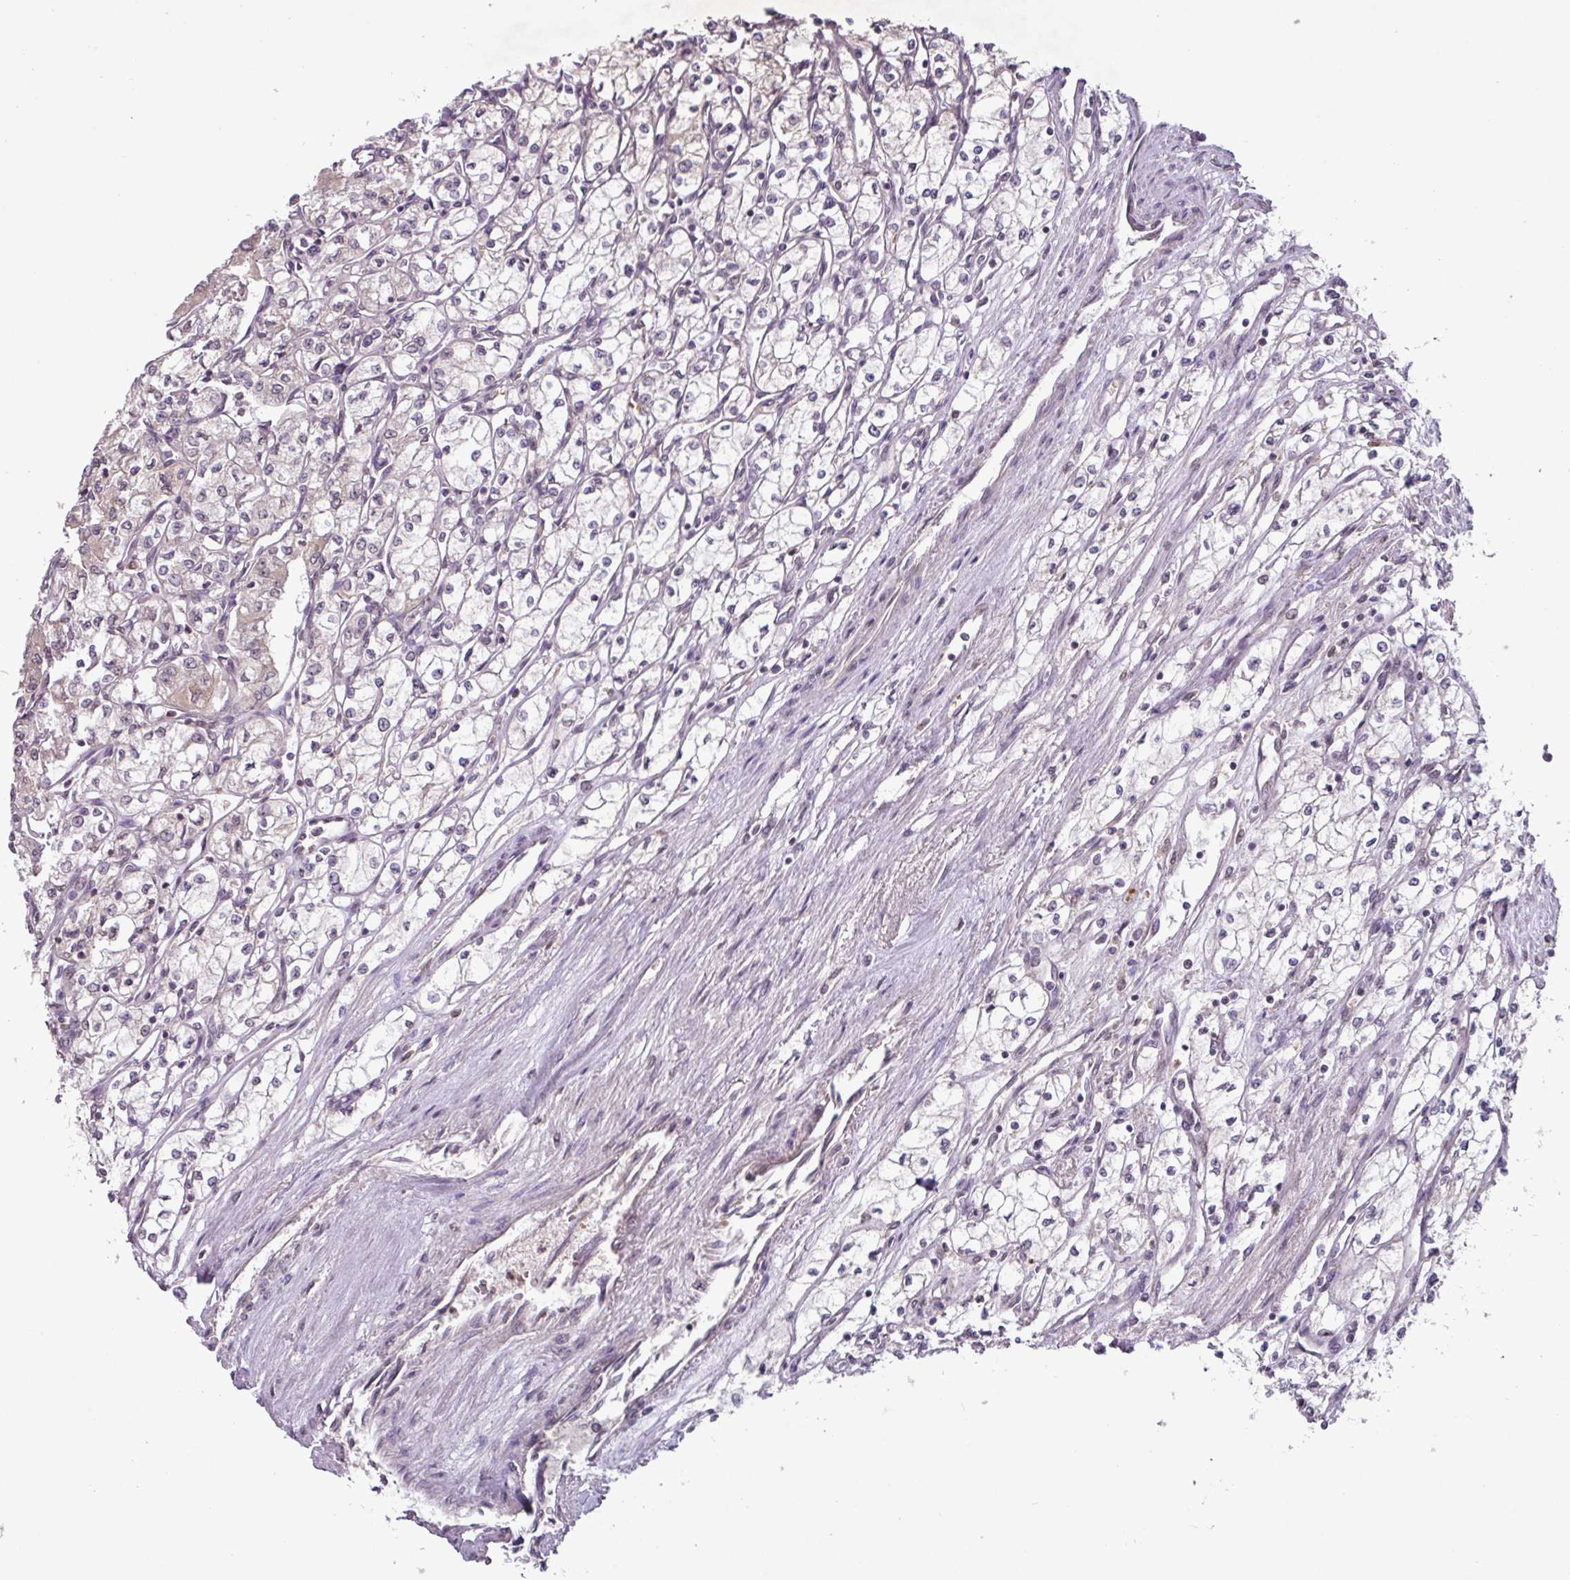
{"staining": {"intensity": "negative", "quantity": "none", "location": "none"}, "tissue": "renal cancer", "cell_type": "Tumor cells", "image_type": "cancer", "snomed": [{"axis": "morphology", "description": "Adenocarcinoma, NOS"}, {"axis": "topography", "description": "Kidney"}], "caption": "There is no significant staining in tumor cells of adenocarcinoma (renal).", "gene": "SLC5A10", "patient": {"sex": "male", "age": 59}}